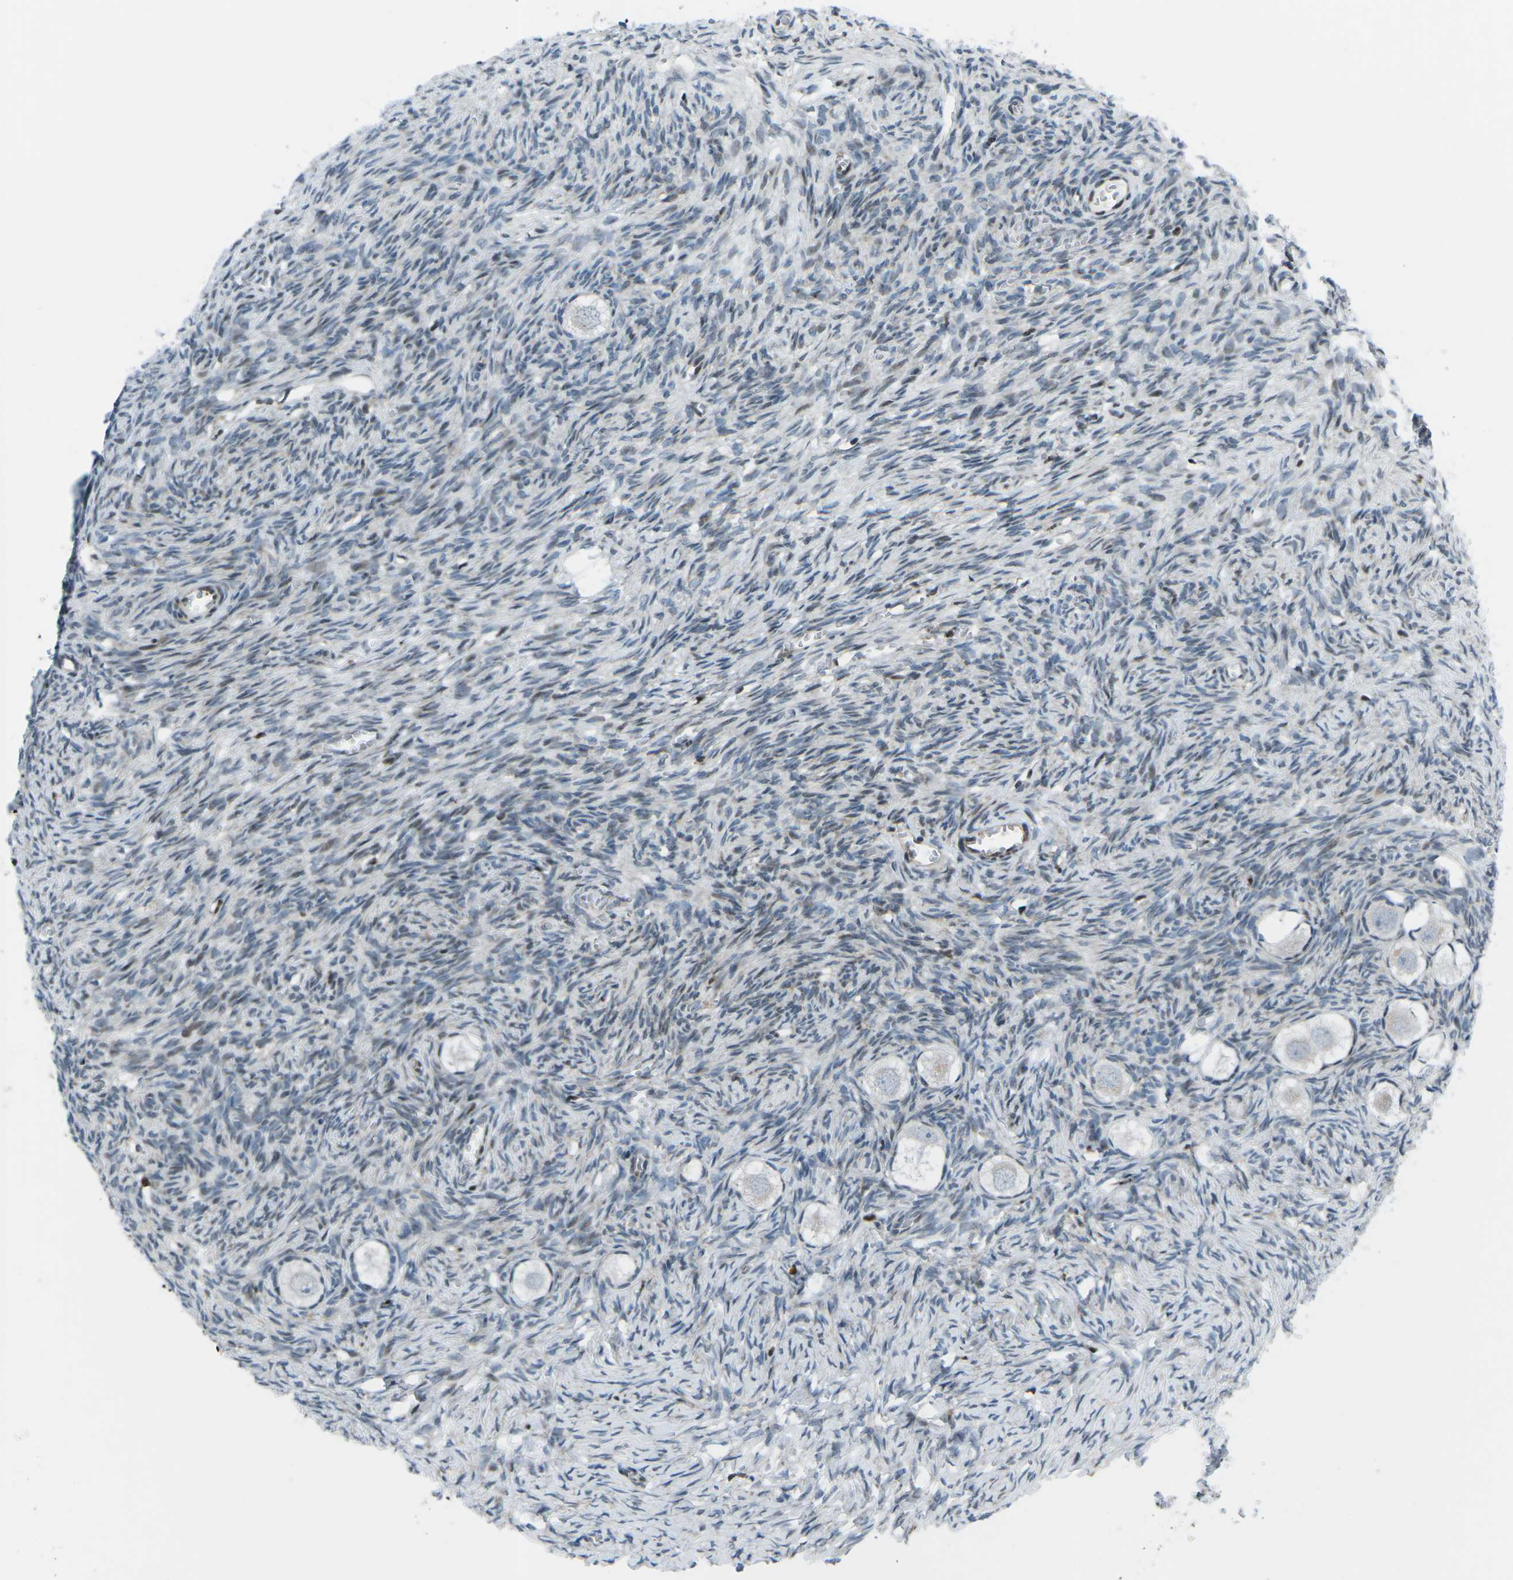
{"staining": {"intensity": "negative", "quantity": "none", "location": "none"}, "tissue": "ovary", "cell_type": "Follicle cells", "image_type": "normal", "snomed": [{"axis": "morphology", "description": "Normal tissue, NOS"}, {"axis": "topography", "description": "Ovary"}], "caption": "This is a micrograph of IHC staining of normal ovary, which shows no staining in follicle cells. (DAB IHC with hematoxylin counter stain).", "gene": "MBNL1", "patient": {"sex": "female", "age": 27}}